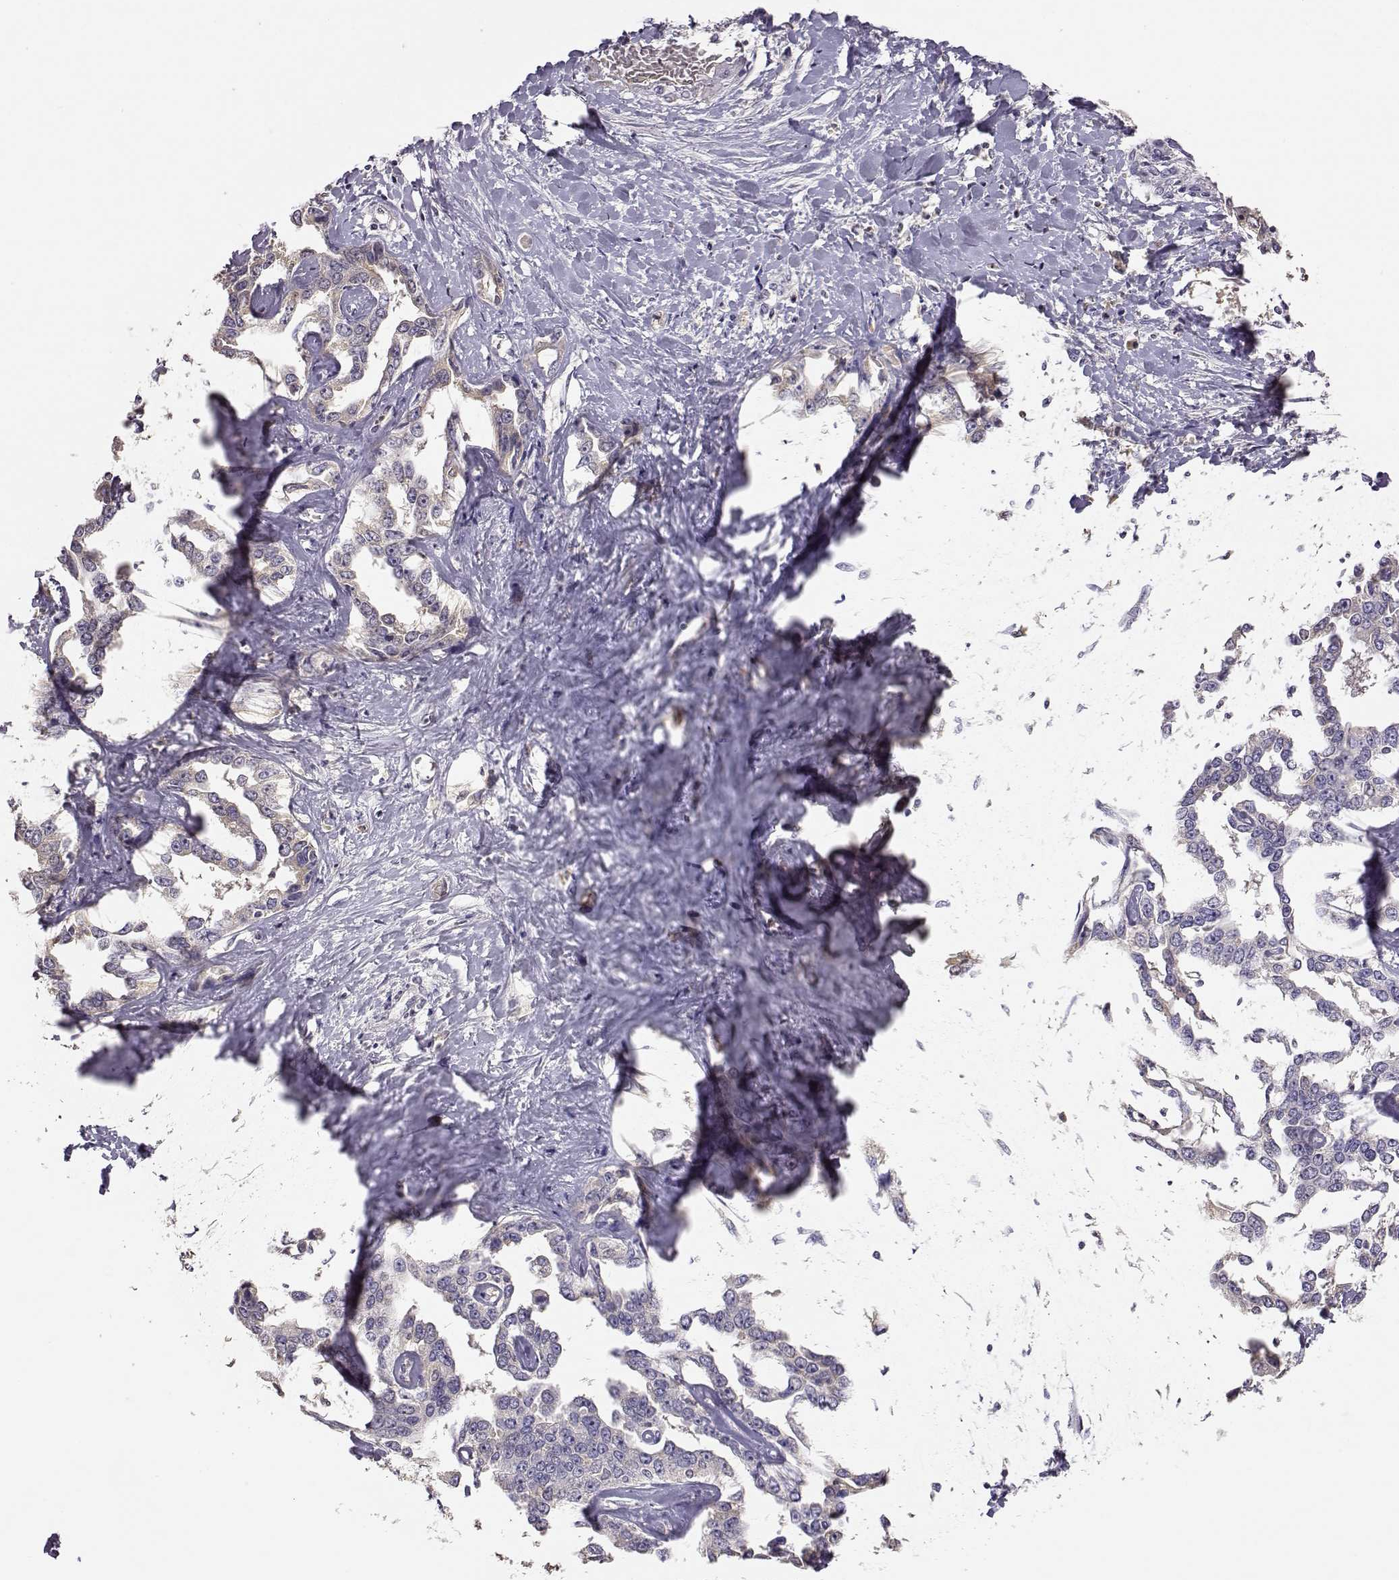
{"staining": {"intensity": "negative", "quantity": "none", "location": "none"}, "tissue": "liver cancer", "cell_type": "Tumor cells", "image_type": "cancer", "snomed": [{"axis": "morphology", "description": "Cholangiocarcinoma"}, {"axis": "topography", "description": "Liver"}], "caption": "Histopathology image shows no significant protein expression in tumor cells of liver cancer (cholangiocarcinoma). The staining is performed using DAB (3,3'-diaminobenzidine) brown chromogen with nuclei counter-stained in using hematoxylin.", "gene": "TACR1", "patient": {"sex": "male", "age": 59}}